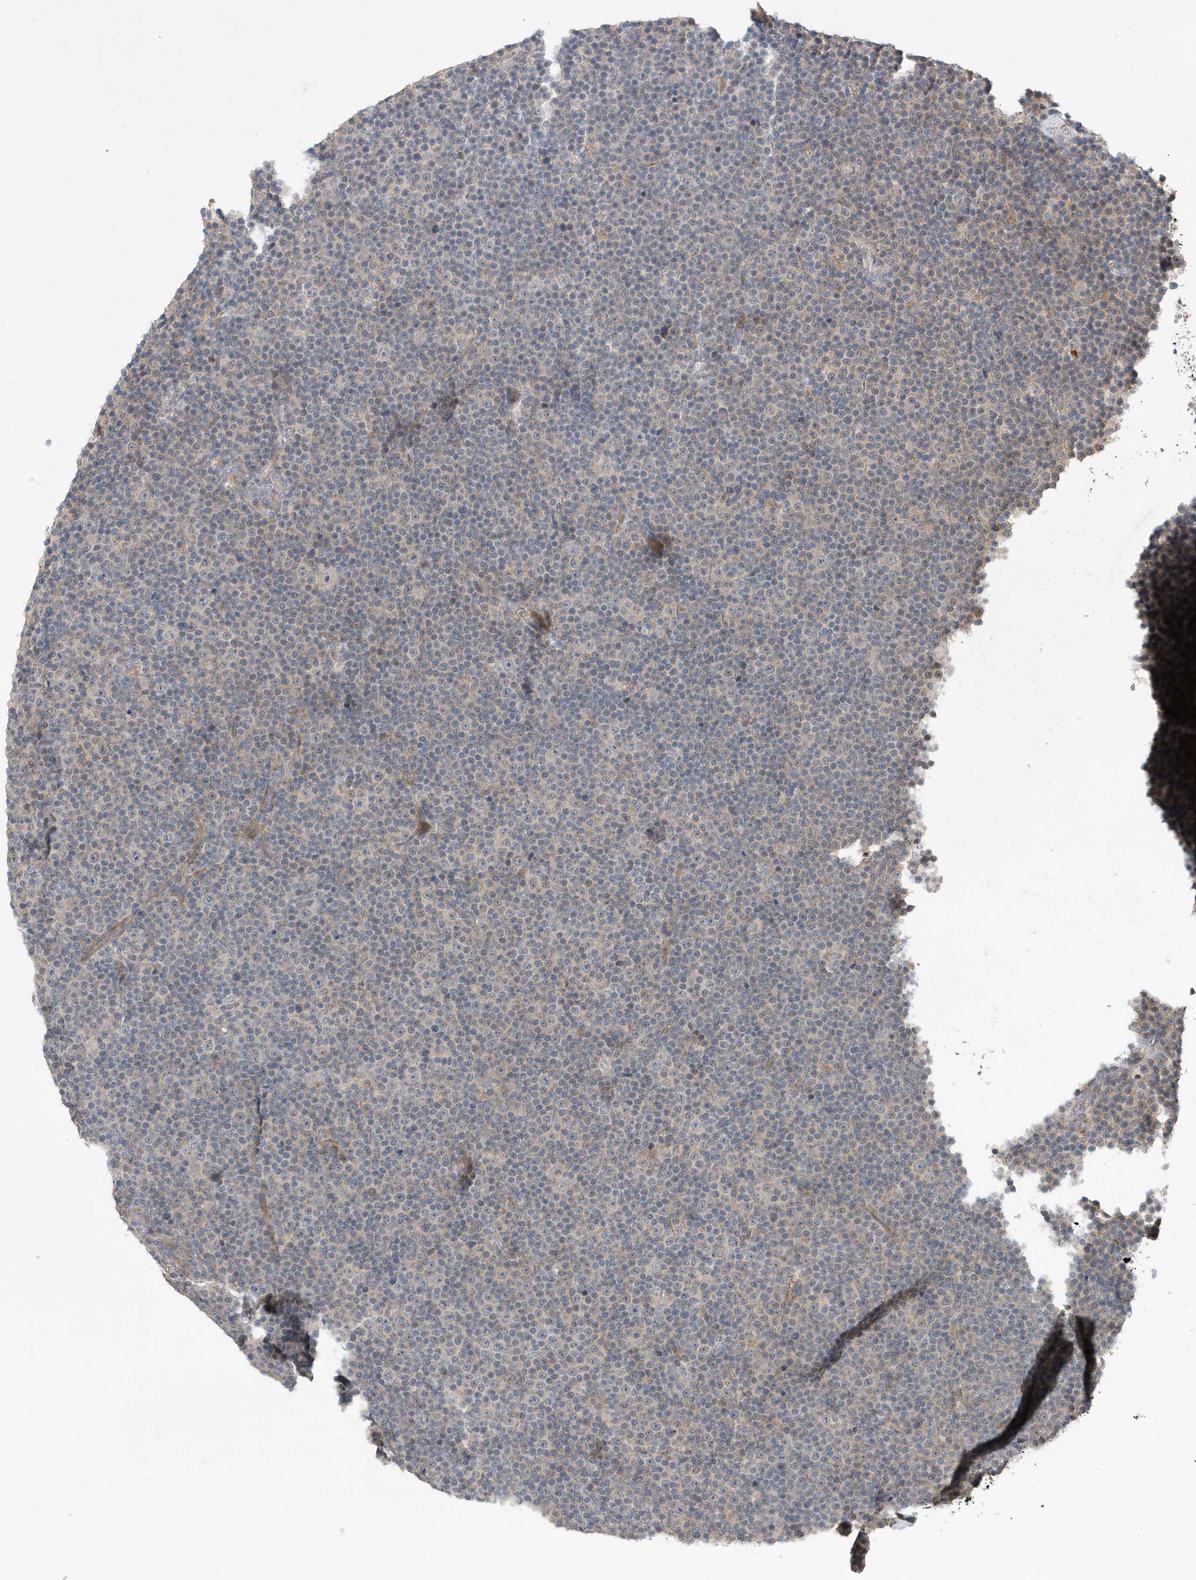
{"staining": {"intensity": "negative", "quantity": "none", "location": "none"}, "tissue": "lymphoma", "cell_type": "Tumor cells", "image_type": "cancer", "snomed": [{"axis": "morphology", "description": "Malignant lymphoma, non-Hodgkin's type, Low grade"}, {"axis": "topography", "description": "Lymph node"}], "caption": "Tumor cells are negative for brown protein staining in low-grade malignant lymphoma, non-Hodgkin's type.", "gene": "LAPTM4A", "patient": {"sex": "female", "age": 67}}